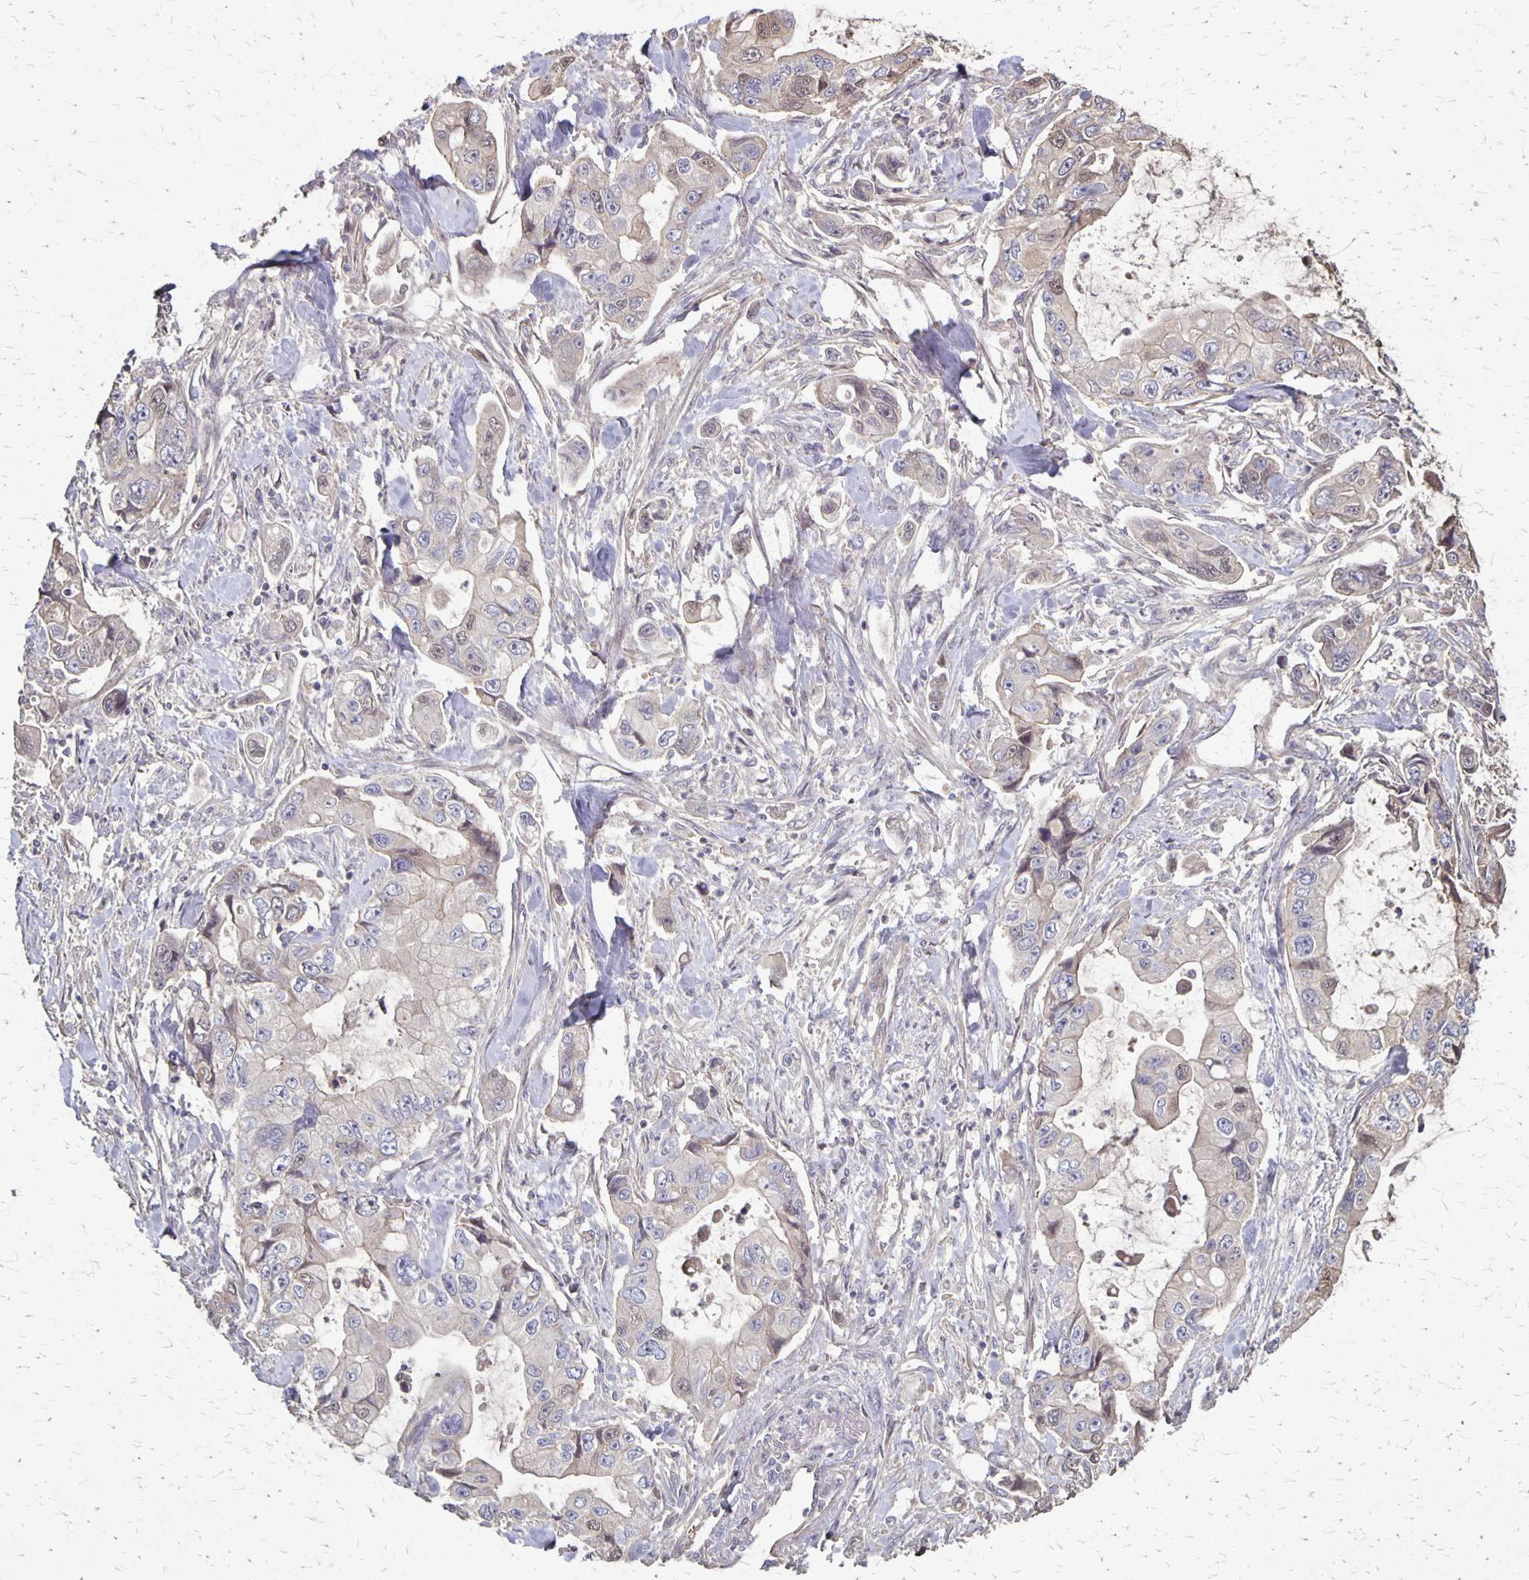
{"staining": {"intensity": "weak", "quantity": "<25%", "location": "cytoplasmic/membranous"}, "tissue": "stomach cancer", "cell_type": "Tumor cells", "image_type": "cancer", "snomed": [{"axis": "morphology", "description": "Adenocarcinoma, NOS"}, {"axis": "topography", "description": "Pancreas"}, {"axis": "topography", "description": "Stomach, upper"}, {"axis": "topography", "description": "Stomach"}], "caption": "This is a histopathology image of IHC staining of stomach cancer (adenocarcinoma), which shows no staining in tumor cells.", "gene": "PROM2", "patient": {"sex": "male", "age": 77}}